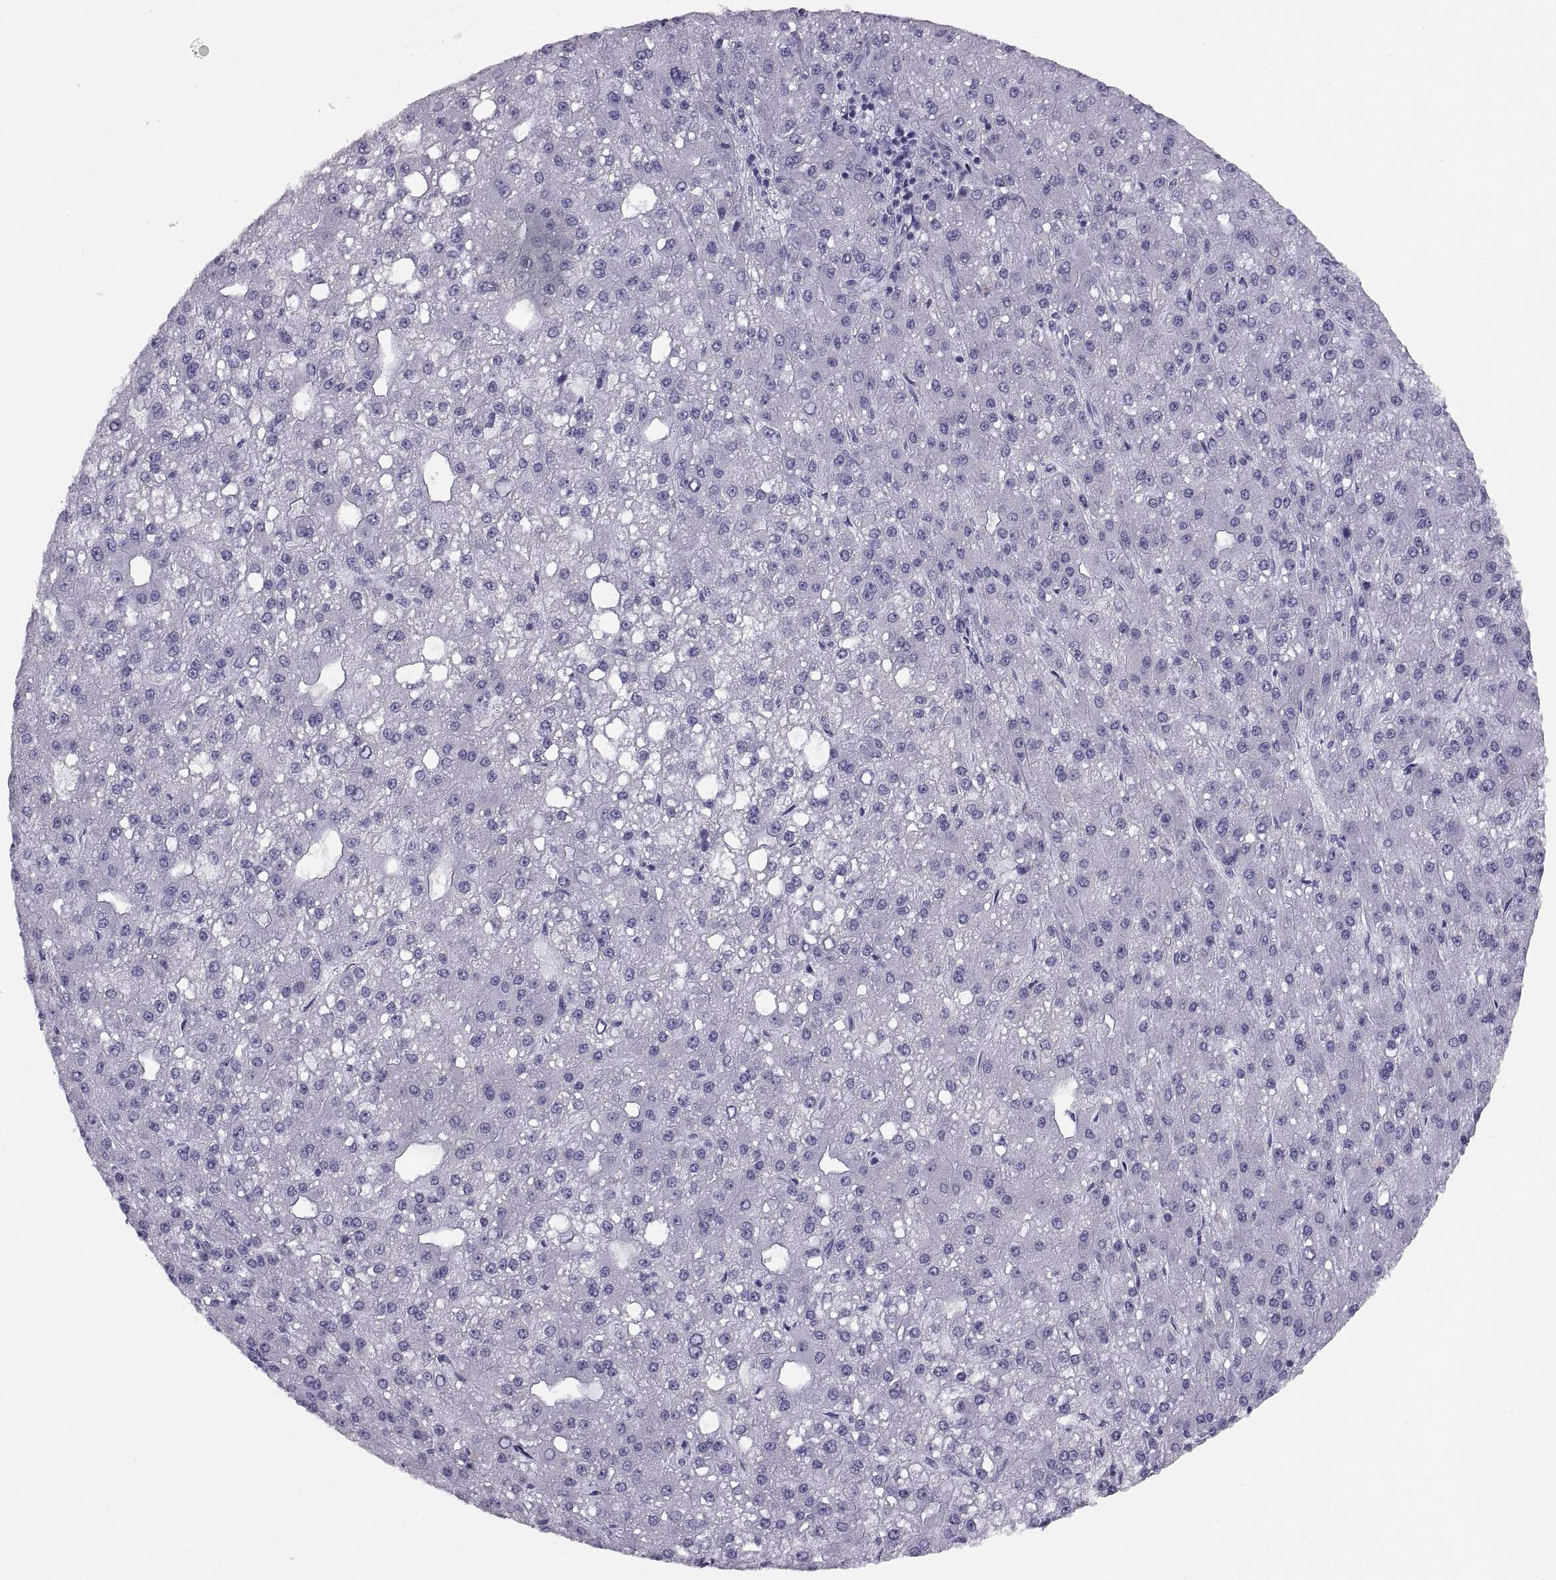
{"staining": {"intensity": "negative", "quantity": "none", "location": "none"}, "tissue": "liver cancer", "cell_type": "Tumor cells", "image_type": "cancer", "snomed": [{"axis": "morphology", "description": "Carcinoma, Hepatocellular, NOS"}, {"axis": "topography", "description": "Liver"}], "caption": "The micrograph reveals no staining of tumor cells in liver hepatocellular carcinoma. (Immunohistochemistry (ihc), brightfield microscopy, high magnification).", "gene": "PAX2", "patient": {"sex": "male", "age": 67}}